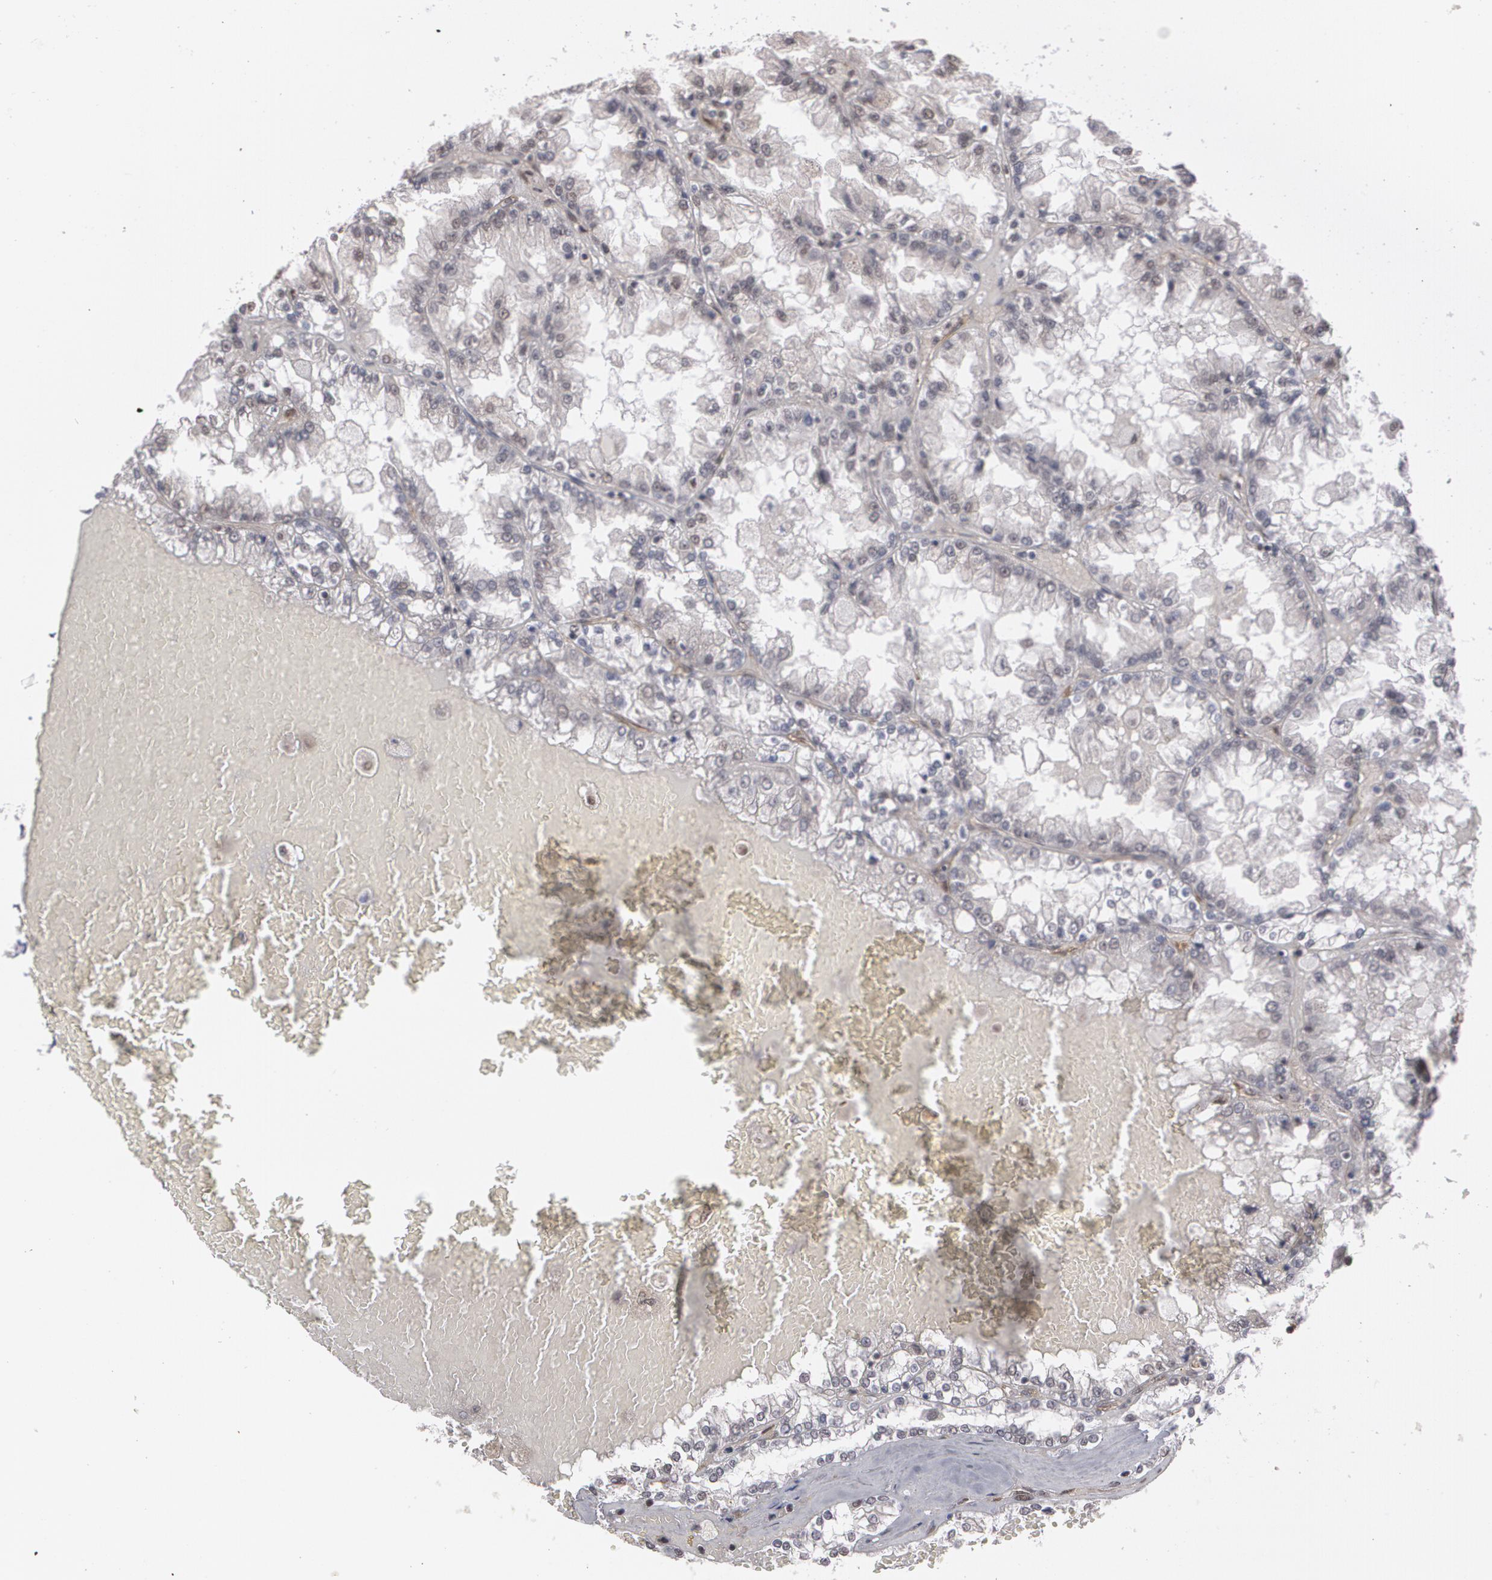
{"staining": {"intensity": "weak", "quantity": "<25%", "location": "nuclear"}, "tissue": "renal cancer", "cell_type": "Tumor cells", "image_type": "cancer", "snomed": [{"axis": "morphology", "description": "Adenocarcinoma, NOS"}, {"axis": "topography", "description": "Kidney"}], "caption": "This histopathology image is of renal adenocarcinoma stained with immunohistochemistry (IHC) to label a protein in brown with the nuclei are counter-stained blue. There is no expression in tumor cells.", "gene": "ZNF75A", "patient": {"sex": "female", "age": 56}}